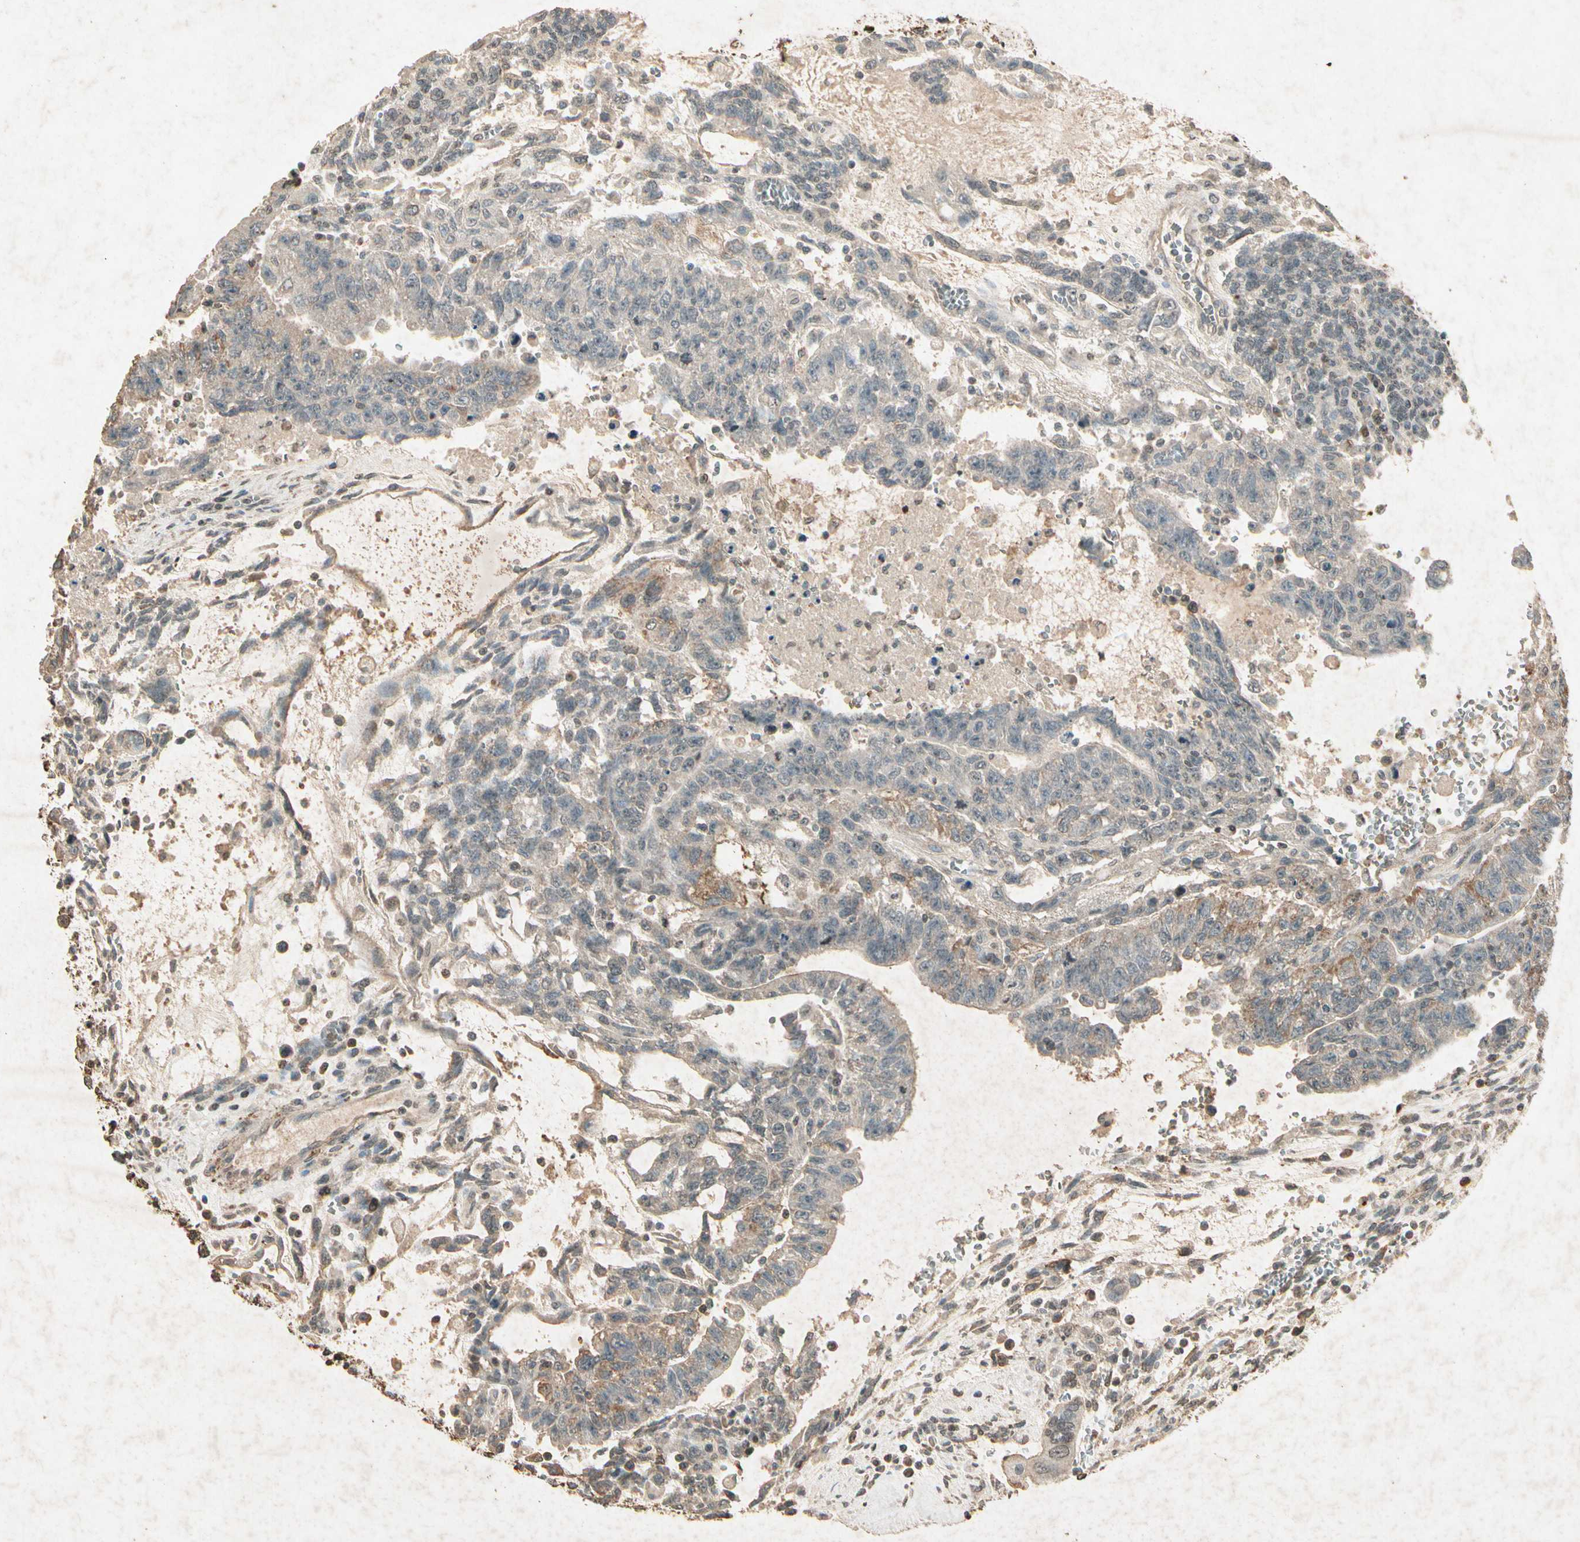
{"staining": {"intensity": "moderate", "quantity": "25%-75%", "location": "cytoplasmic/membranous"}, "tissue": "testis cancer", "cell_type": "Tumor cells", "image_type": "cancer", "snomed": [{"axis": "morphology", "description": "Seminoma, NOS"}, {"axis": "morphology", "description": "Carcinoma, Embryonal, NOS"}, {"axis": "topography", "description": "Testis"}], "caption": "Immunohistochemical staining of human testis cancer (embryonal carcinoma) displays medium levels of moderate cytoplasmic/membranous protein staining in approximately 25%-75% of tumor cells. The staining was performed using DAB (3,3'-diaminobenzidine), with brown indicating positive protein expression. Nuclei are stained blue with hematoxylin.", "gene": "GC", "patient": {"sex": "male", "age": 52}}